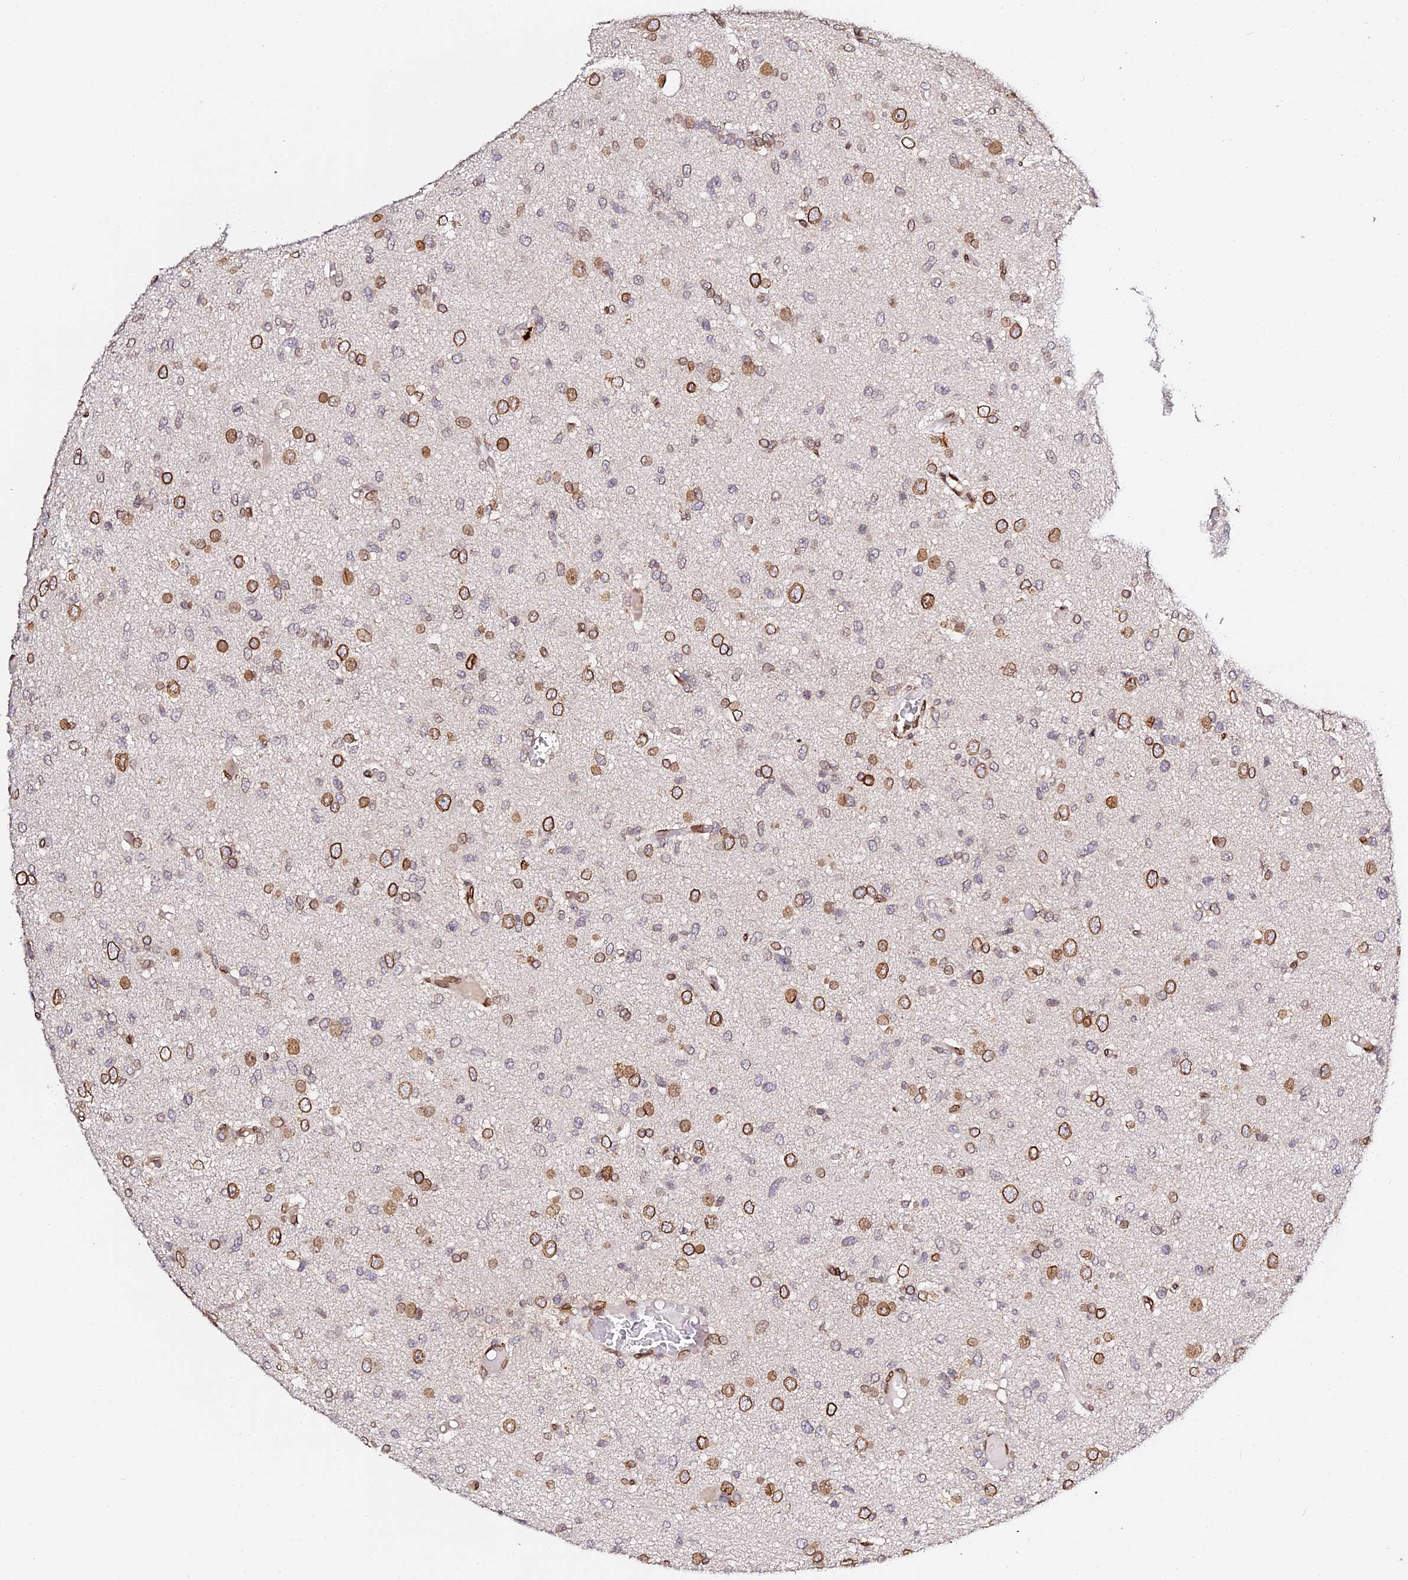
{"staining": {"intensity": "moderate", "quantity": "25%-75%", "location": "cytoplasmic/membranous,nuclear"}, "tissue": "glioma", "cell_type": "Tumor cells", "image_type": "cancer", "snomed": [{"axis": "morphology", "description": "Glioma, malignant, High grade"}, {"axis": "topography", "description": "Brain"}], "caption": "This photomicrograph reveals immunohistochemistry (IHC) staining of glioma, with medium moderate cytoplasmic/membranous and nuclear staining in about 25%-75% of tumor cells.", "gene": "ANAPC5", "patient": {"sex": "female", "age": 59}}